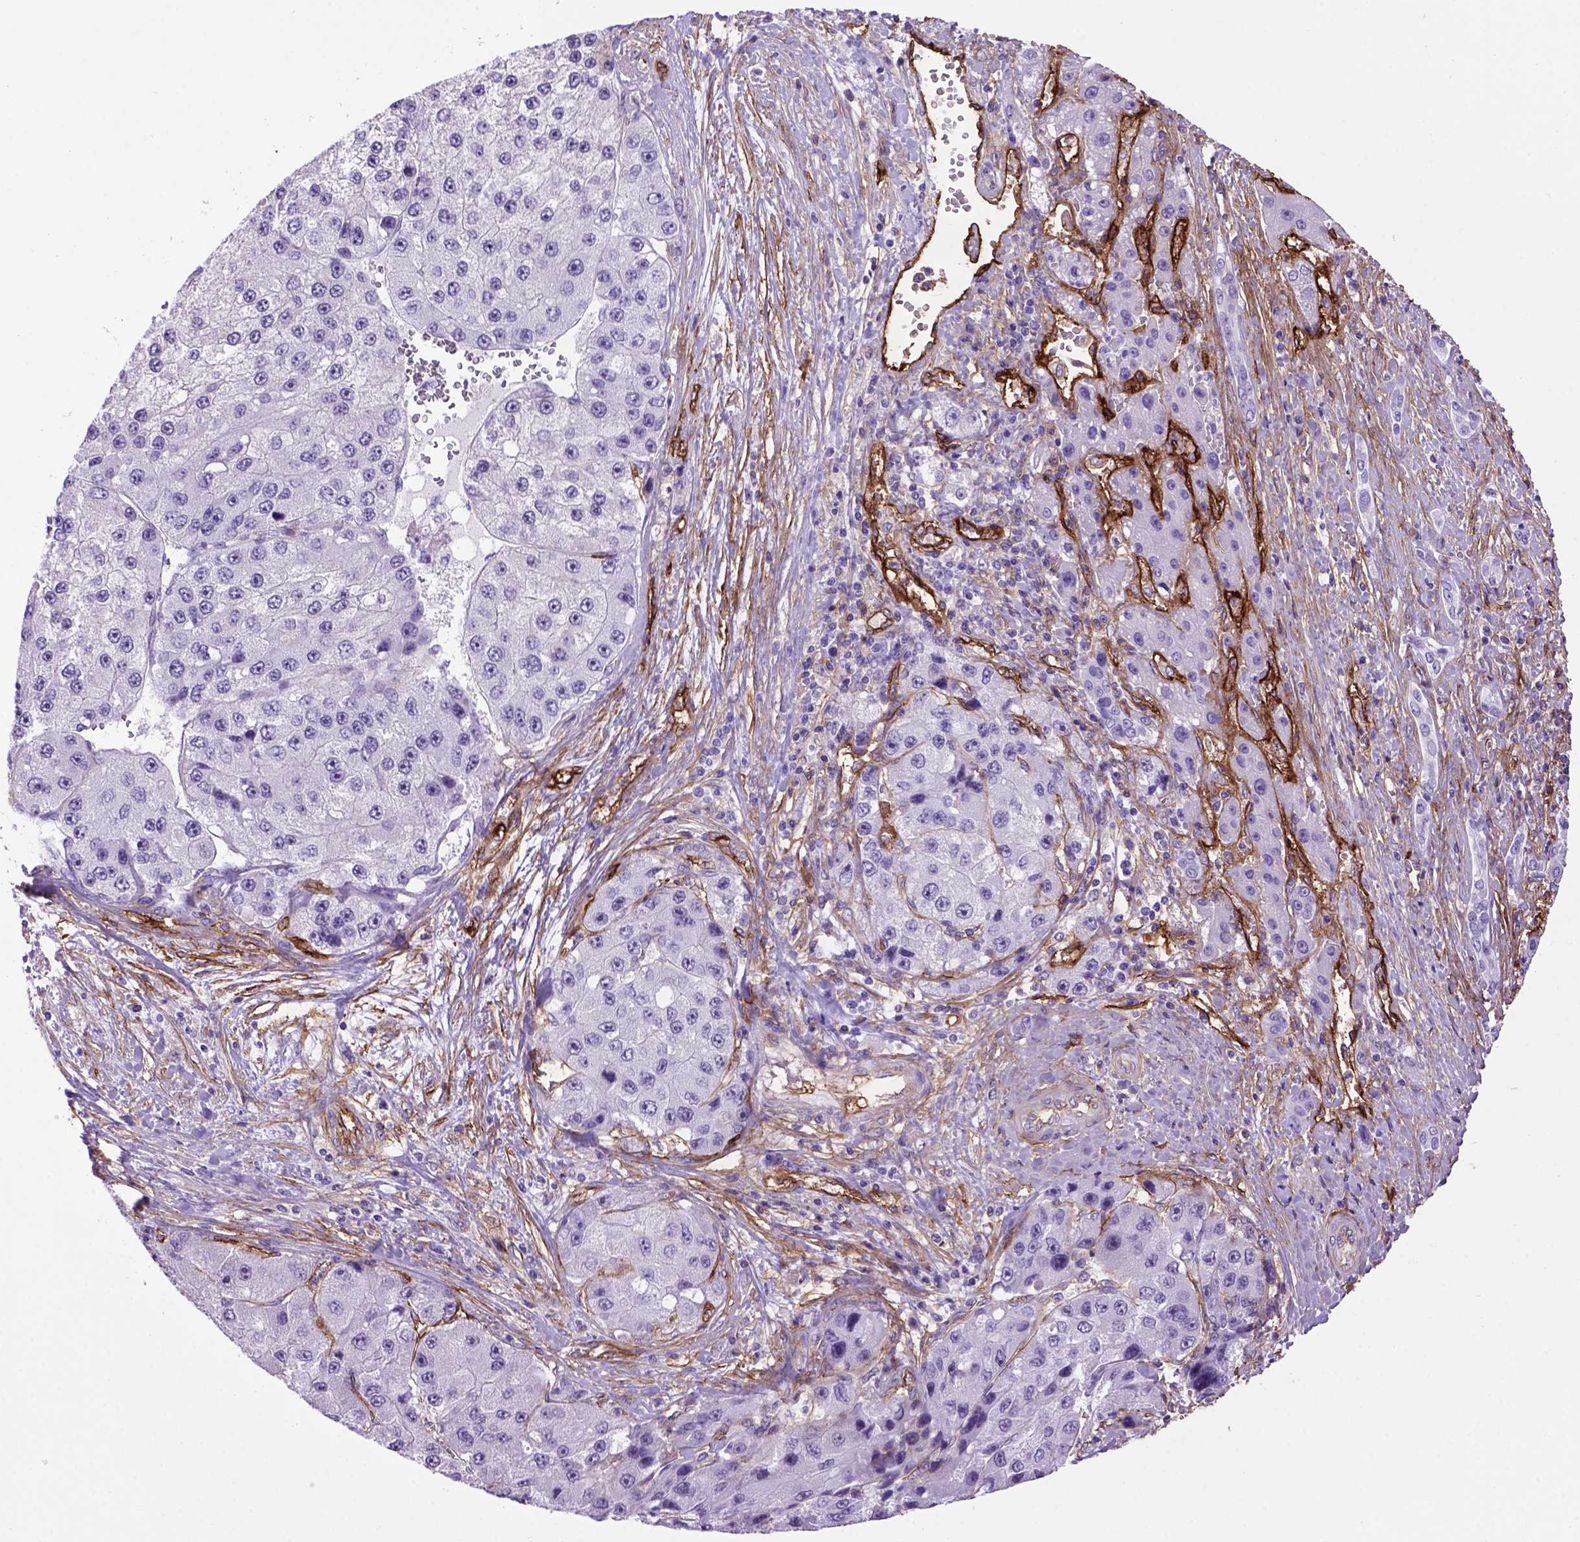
{"staining": {"intensity": "negative", "quantity": "none", "location": "none"}, "tissue": "liver cancer", "cell_type": "Tumor cells", "image_type": "cancer", "snomed": [{"axis": "morphology", "description": "Carcinoma, Hepatocellular, NOS"}, {"axis": "topography", "description": "Liver"}], "caption": "Tumor cells are negative for protein expression in human liver hepatocellular carcinoma.", "gene": "ENG", "patient": {"sex": "female", "age": 73}}